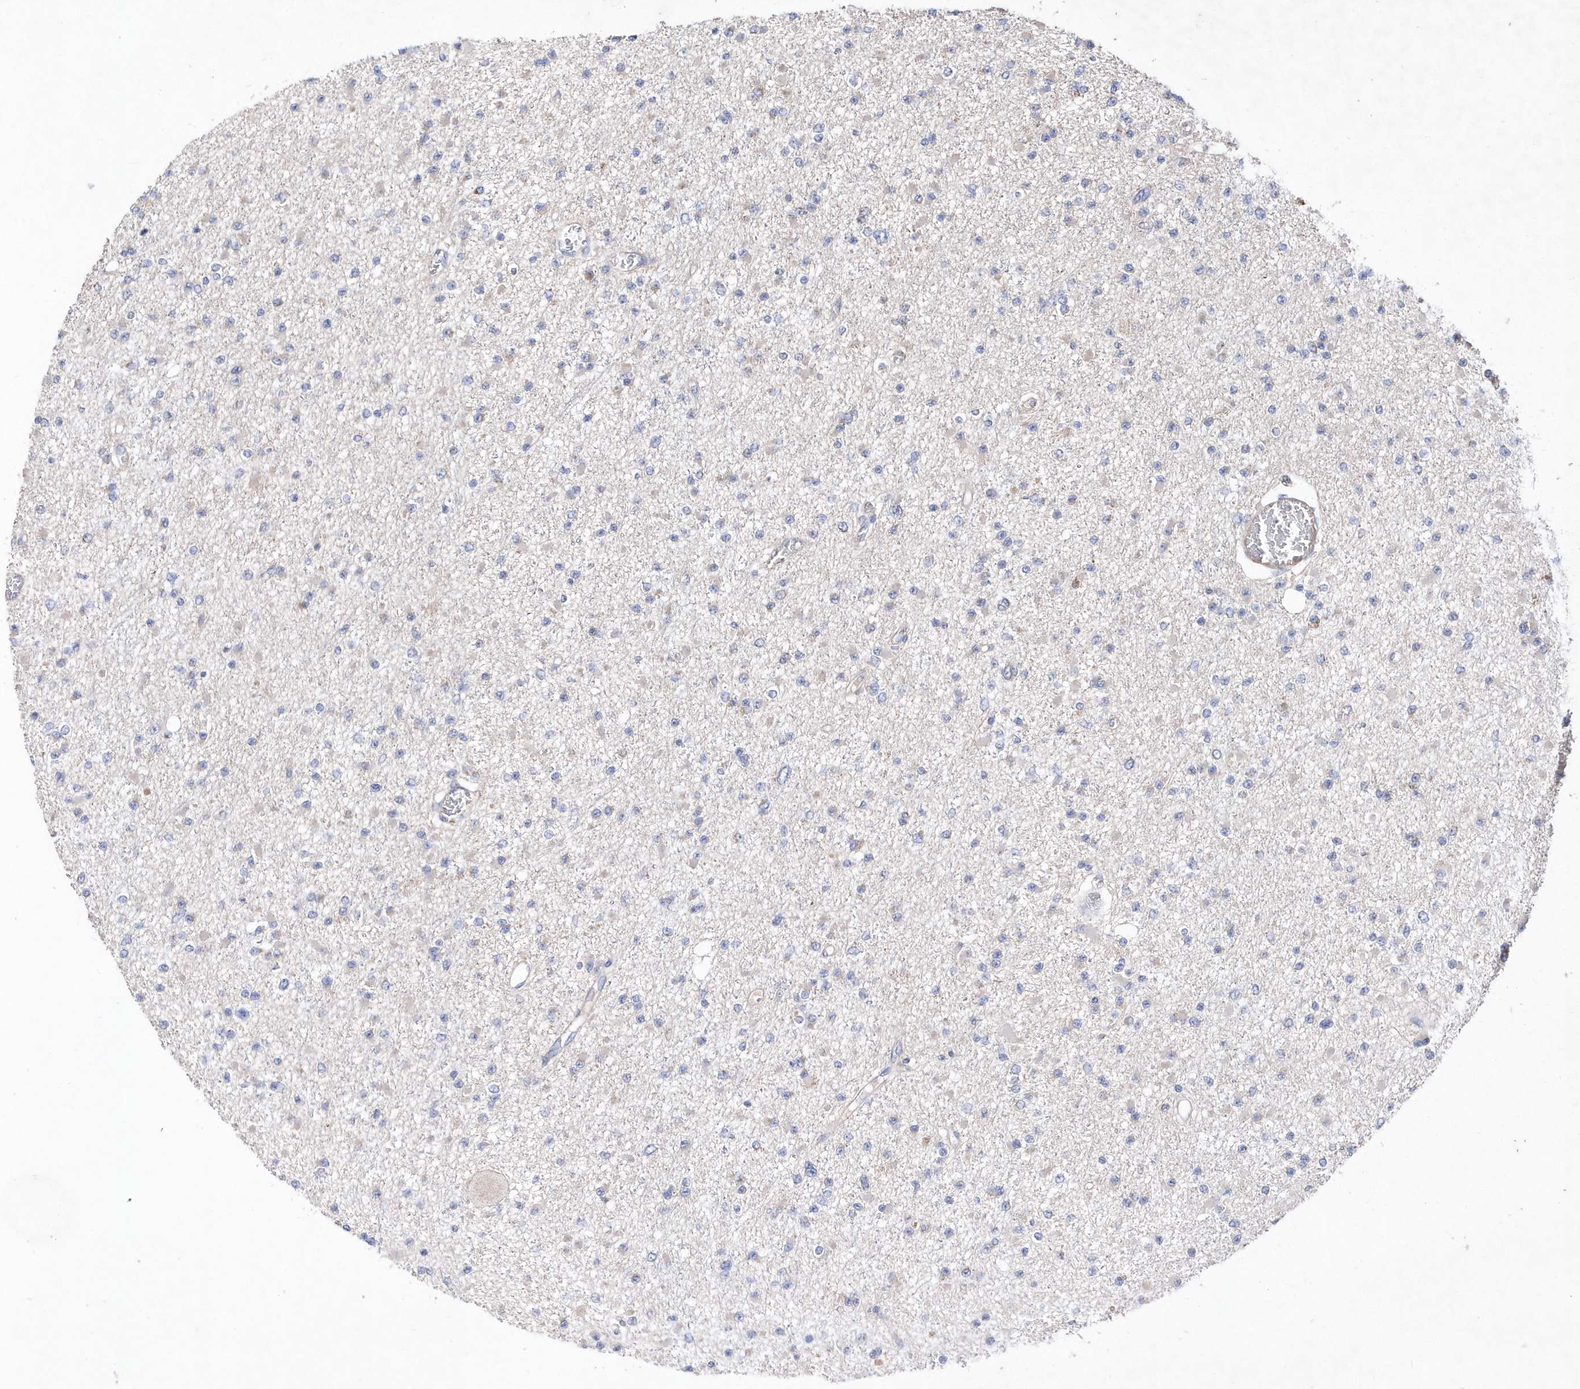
{"staining": {"intensity": "negative", "quantity": "none", "location": "none"}, "tissue": "glioma", "cell_type": "Tumor cells", "image_type": "cancer", "snomed": [{"axis": "morphology", "description": "Glioma, malignant, Low grade"}, {"axis": "topography", "description": "Brain"}], "caption": "Immunohistochemistry image of neoplastic tissue: glioma stained with DAB (3,3'-diaminobenzidine) demonstrates no significant protein expression in tumor cells.", "gene": "METTL8", "patient": {"sex": "female", "age": 22}}